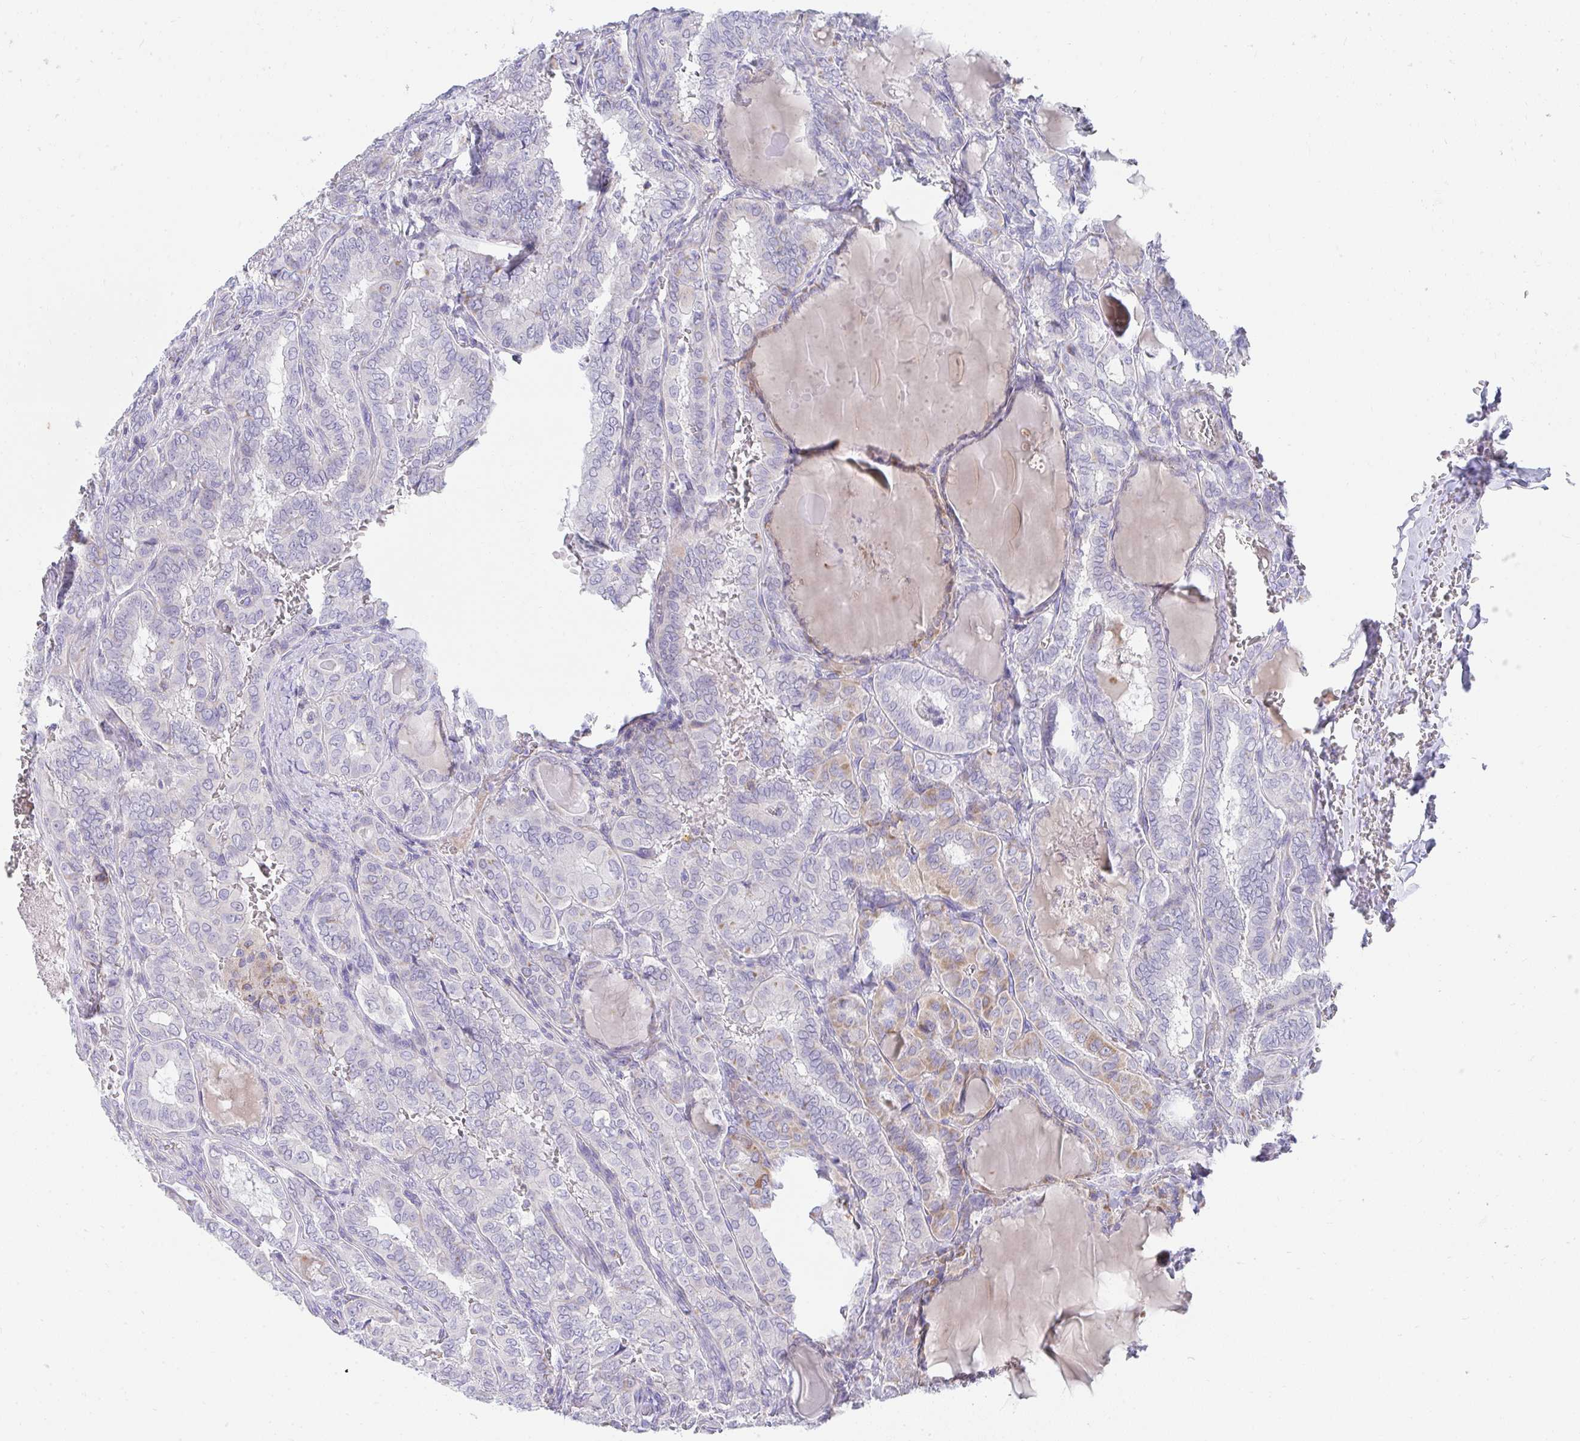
{"staining": {"intensity": "weak", "quantity": "<25%", "location": "cytoplasmic/membranous"}, "tissue": "thyroid cancer", "cell_type": "Tumor cells", "image_type": "cancer", "snomed": [{"axis": "morphology", "description": "Papillary adenocarcinoma, NOS"}, {"axis": "topography", "description": "Thyroid gland"}], "caption": "There is no significant expression in tumor cells of thyroid cancer (papillary adenocarcinoma). The staining was performed using DAB (3,3'-diaminobenzidine) to visualize the protein expression in brown, while the nuclei were stained in blue with hematoxylin (Magnification: 20x).", "gene": "PRRG3", "patient": {"sex": "female", "age": 46}}